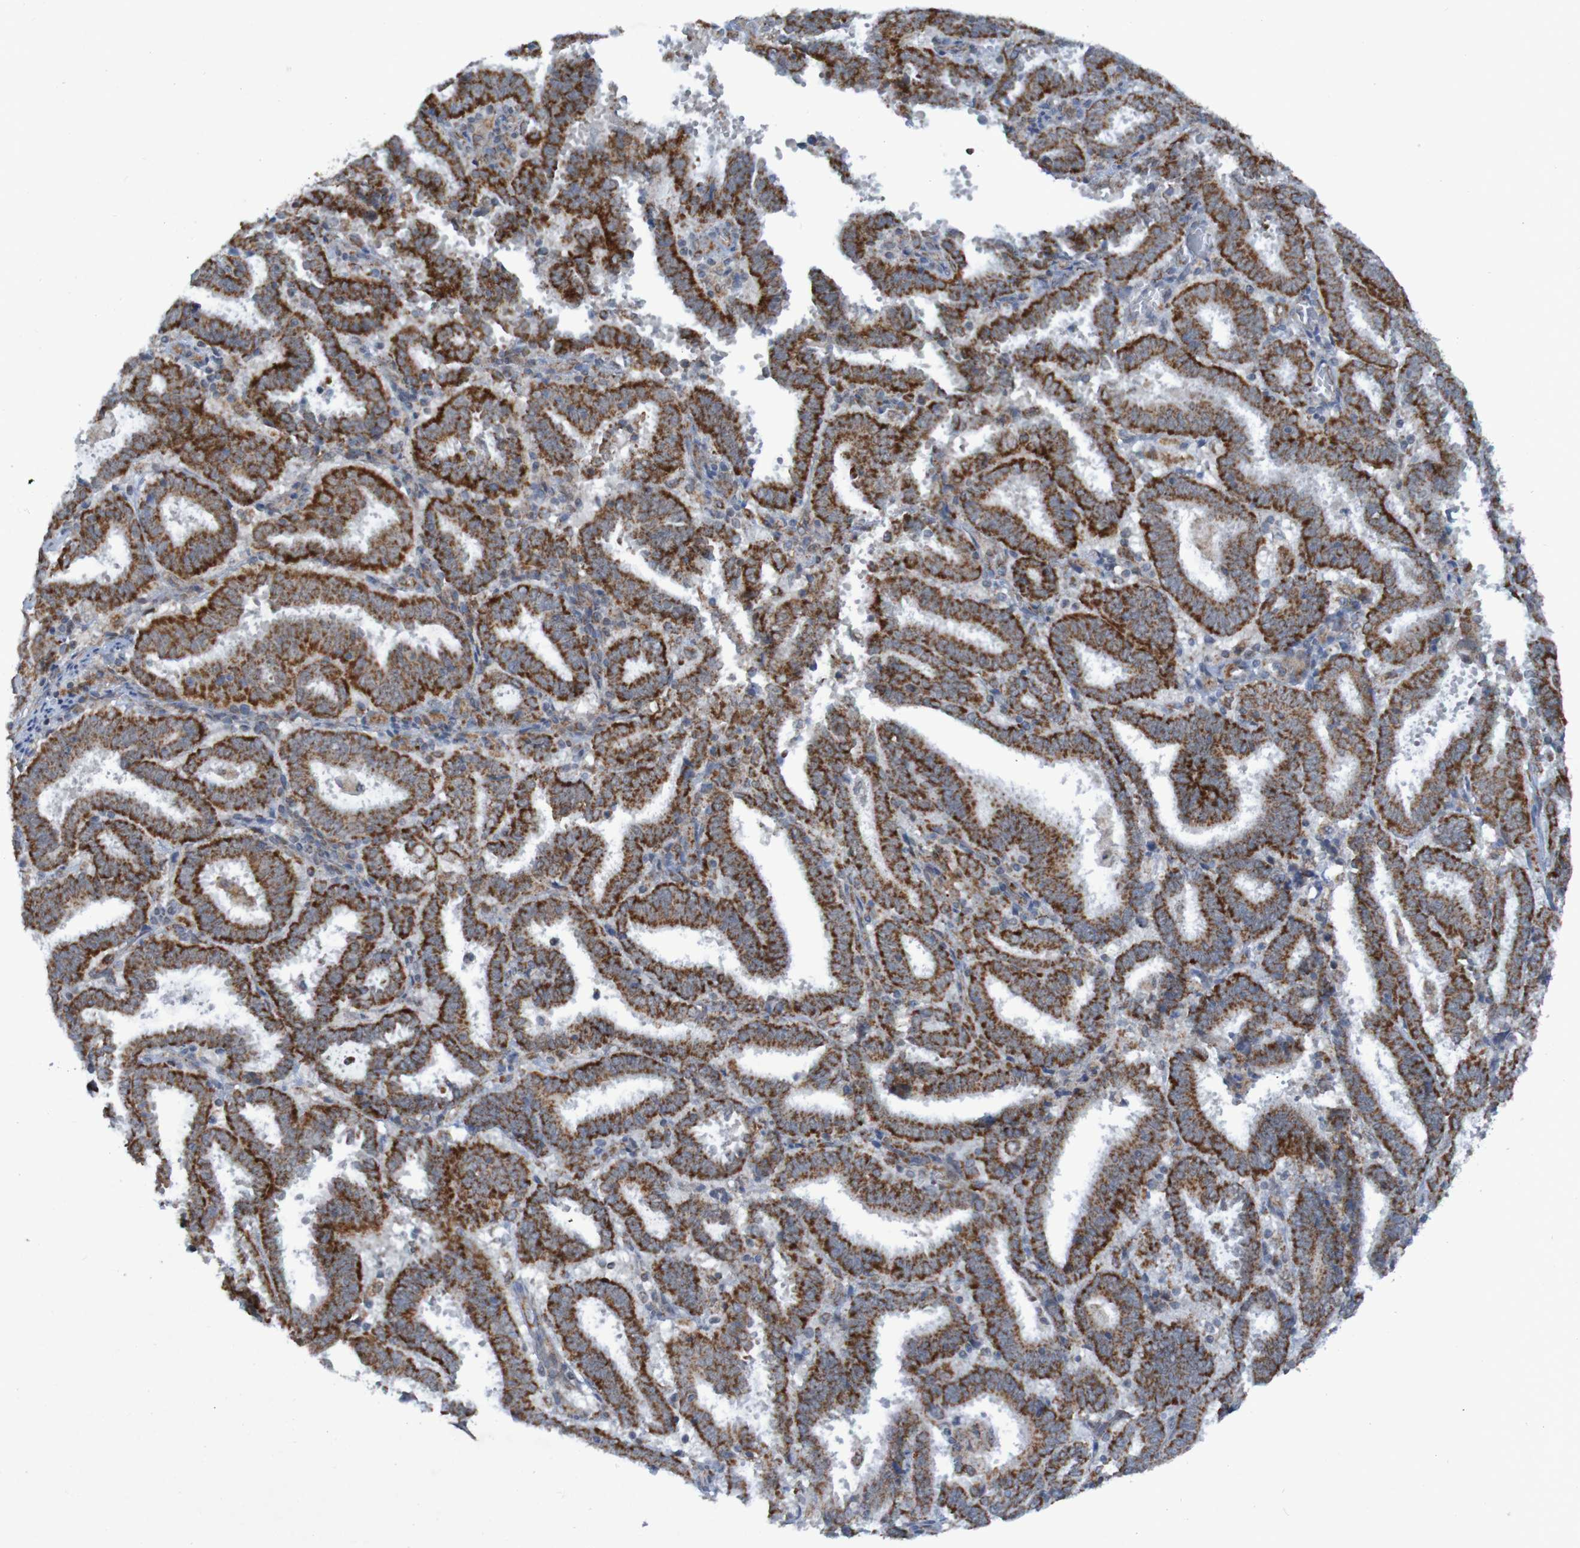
{"staining": {"intensity": "strong", "quantity": ">75%", "location": "cytoplasmic/membranous"}, "tissue": "endometrial cancer", "cell_type": "Tumor cells", "image_type": "cancer", "snomed": [{"axis": "morphology", "description": "Adenocarcinoma, NOS"}, {"axis": "topography", "description": "Uterus"}], "caption": "The histopathology image shows staining of endometrial cancer (adenocarcinoma), revealing strong cytoplasmic/membranous protein staining (brown color) within tumor cells.", "gene": "CCDC51", "patient": {"sex": "female", "age": 83}}